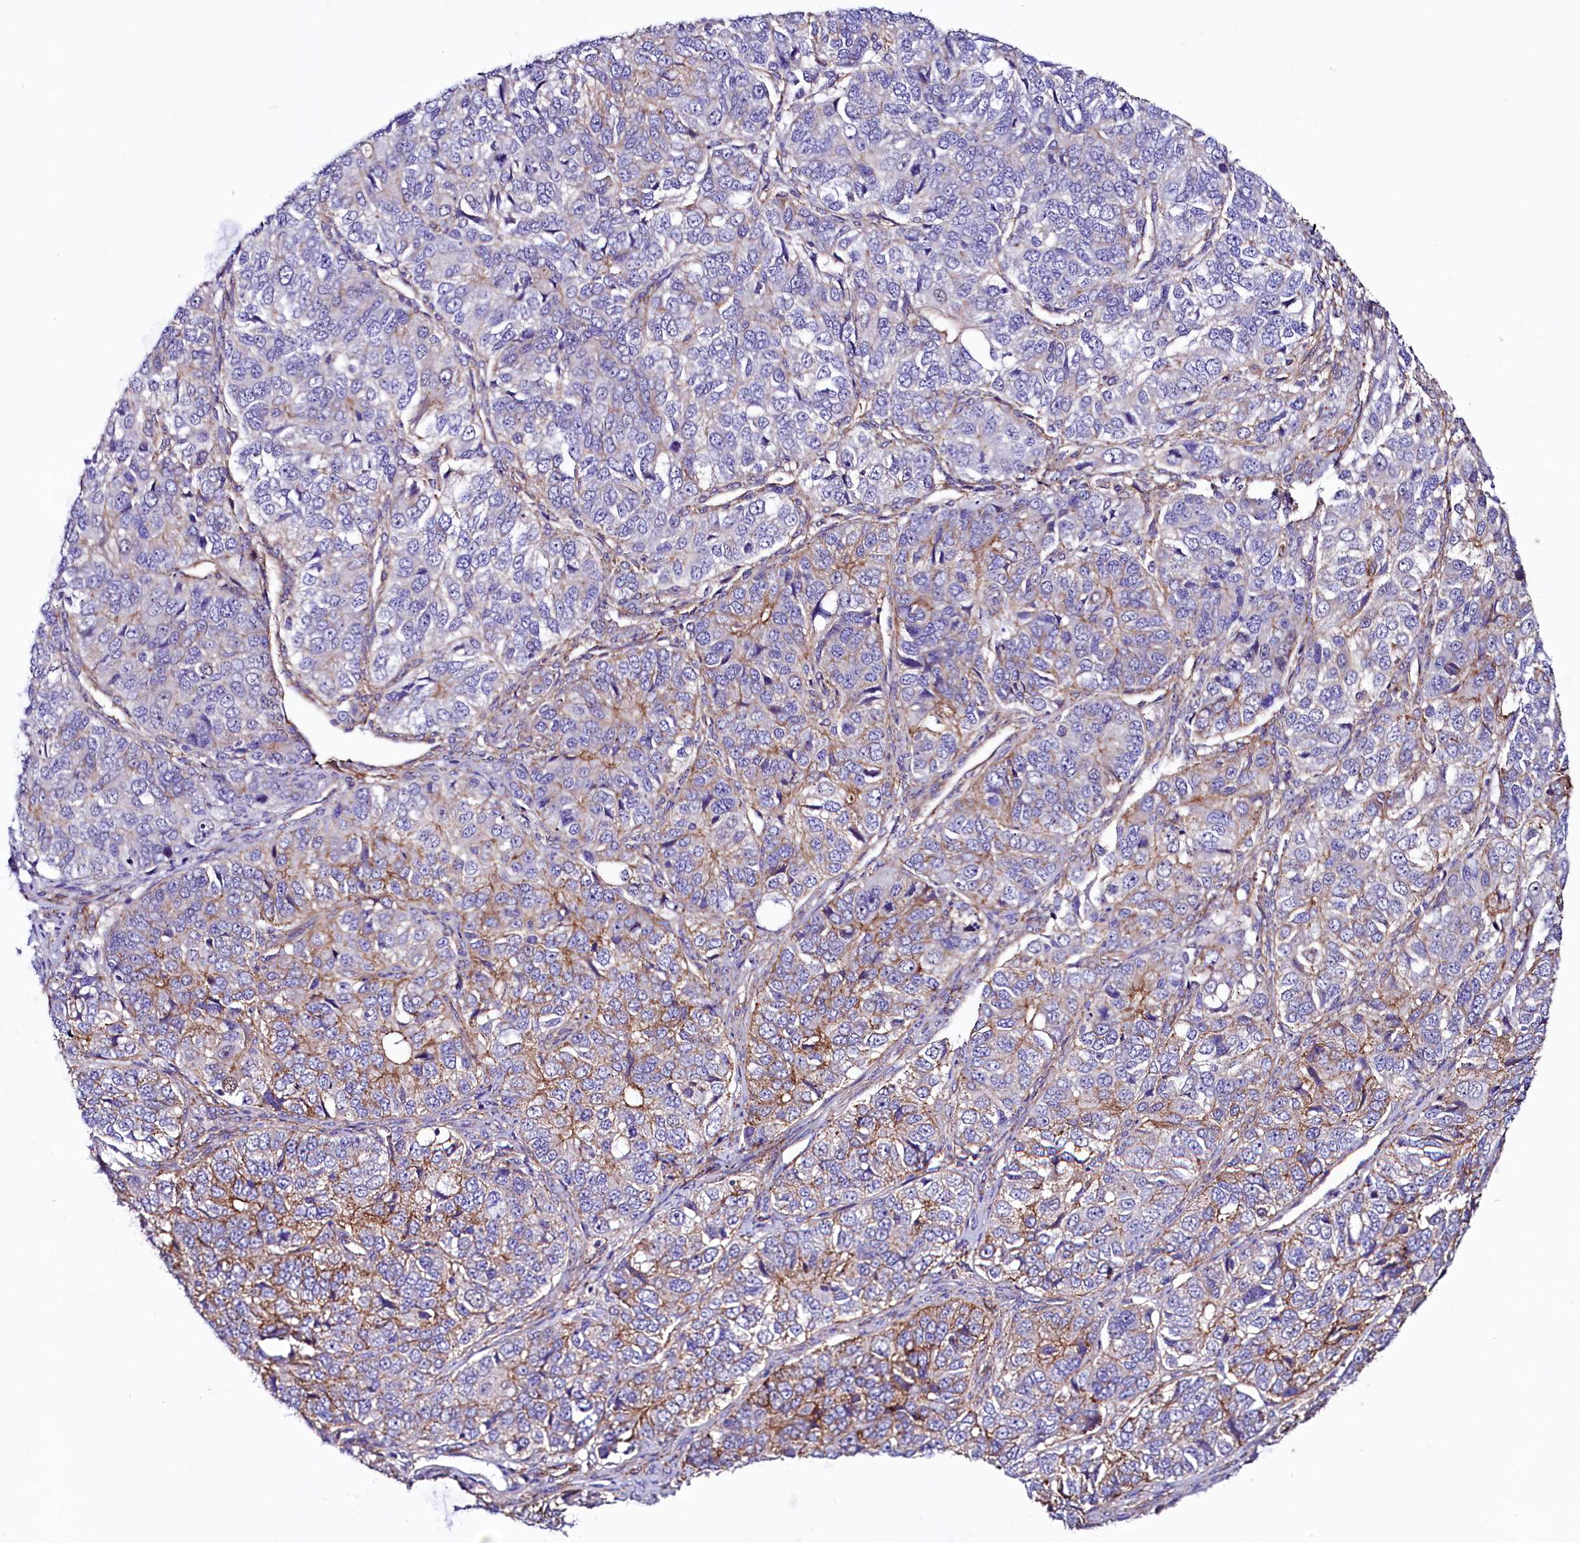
{"staining": {"intensity": "moderate", "quantity": "<25%", "location": "cytoplasmic/membranous"}, "tissue": "ovarian cancer", "cell_type": "Tumor cells", "image_type": "cancer", "snomed": [{"axis": "morphology", "description": "Carcinoma, endometroid"}, {"axis": "topography", "description": "Ovary"}], "caption": "An IHC image of neoplastic tissue is shown. Protein staining in brown labels moderate cytoplasmic/membranous positivity in endometroid carcinoma (ovarian) within tumor cells. Ihc stains the protein of interest in brown and the nuclei are stained blue.", "gene": "SLF1", "patient": {"sex": "female", "age": 51}}